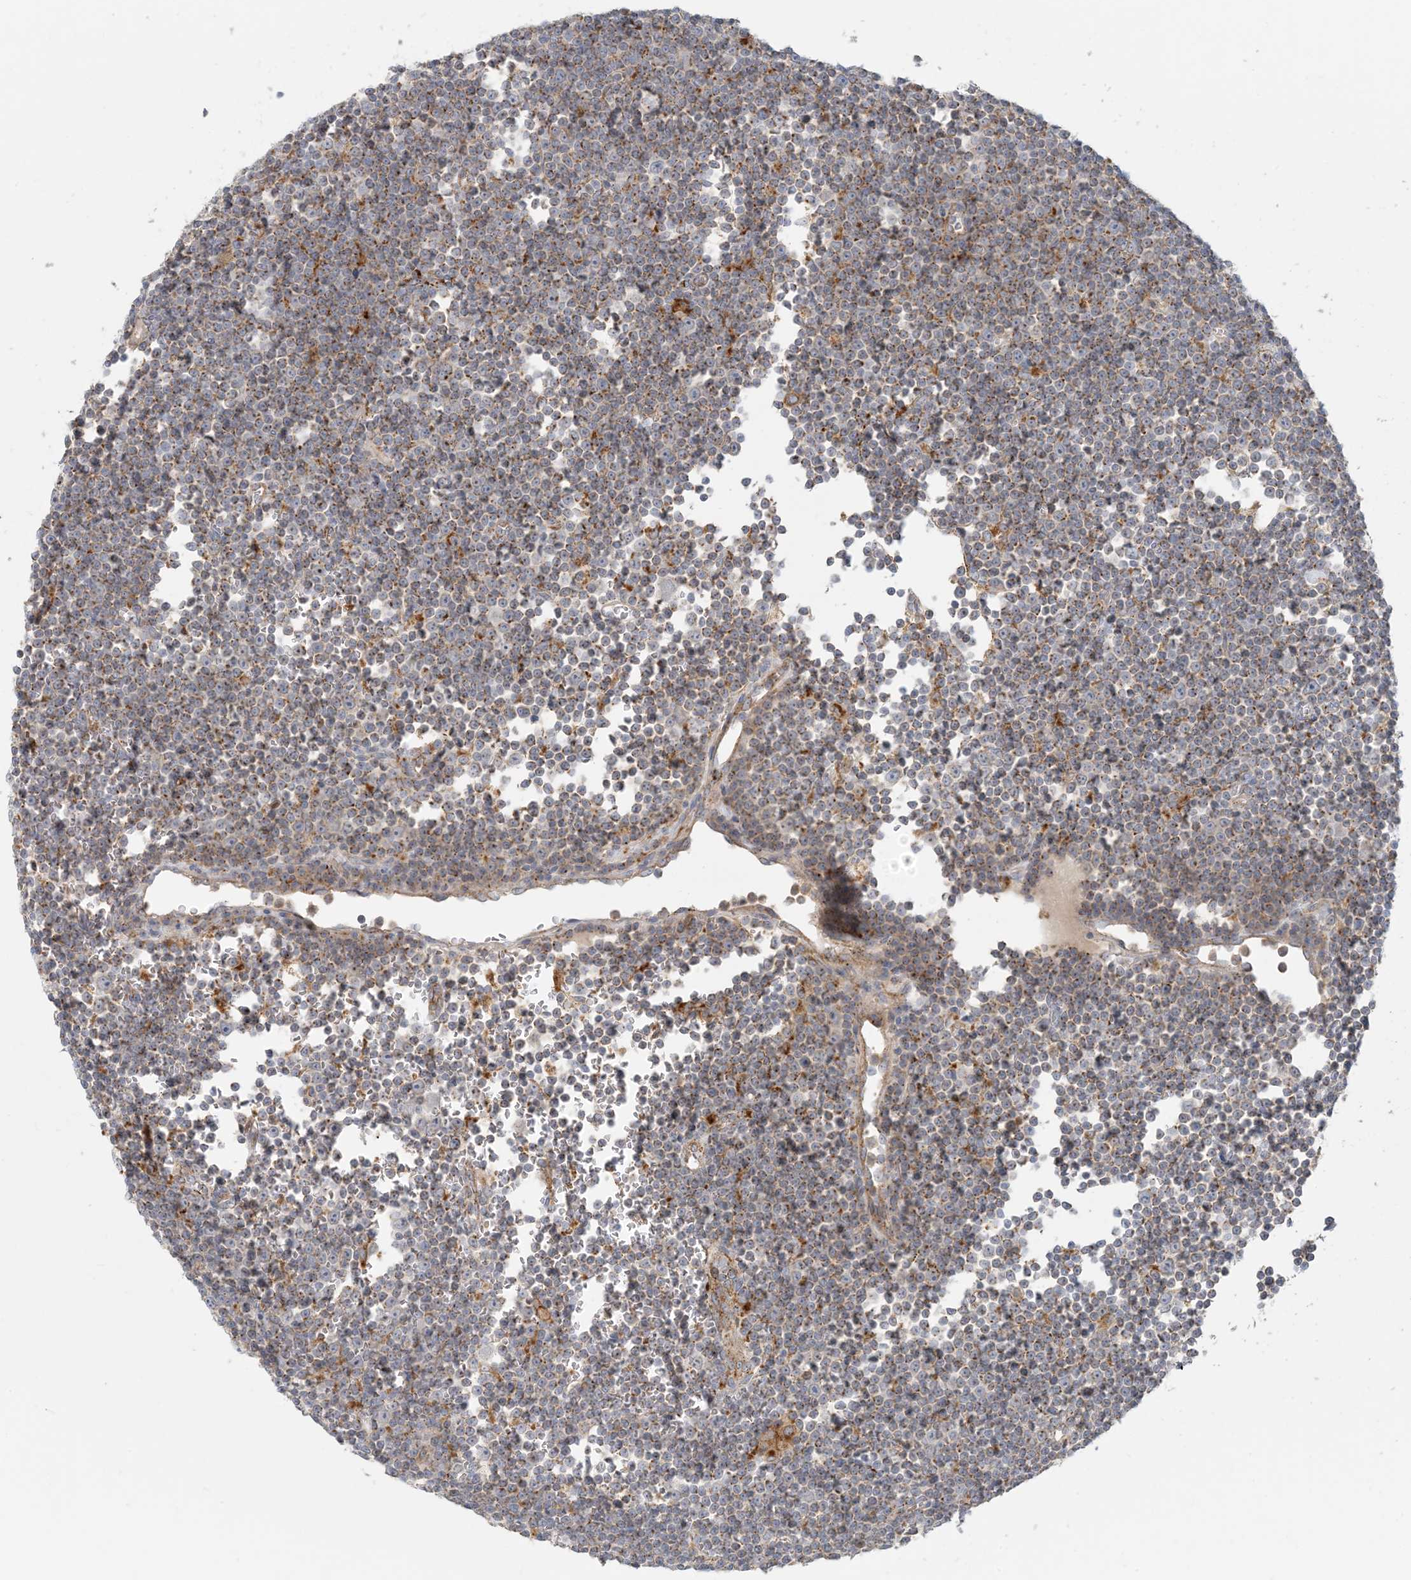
{"staining": {"intensity": "negative", "quantity": "none", "location": "none"}, "tissue": "lymphoma", "cell_type": "Tumor cells", "image_type": "cancer", "snomed": [{"axis": "morphology", "description": "Malignant lymphoma, non-Hodgkin's type, Low grade"}, {"axis": "topography", "description": "Lymph node"}], "caption": "Tumor cells show no significant positivity in lymphoma.", "gene": "SPPL2A", "patient": {"sex": "female", "age": 67}}